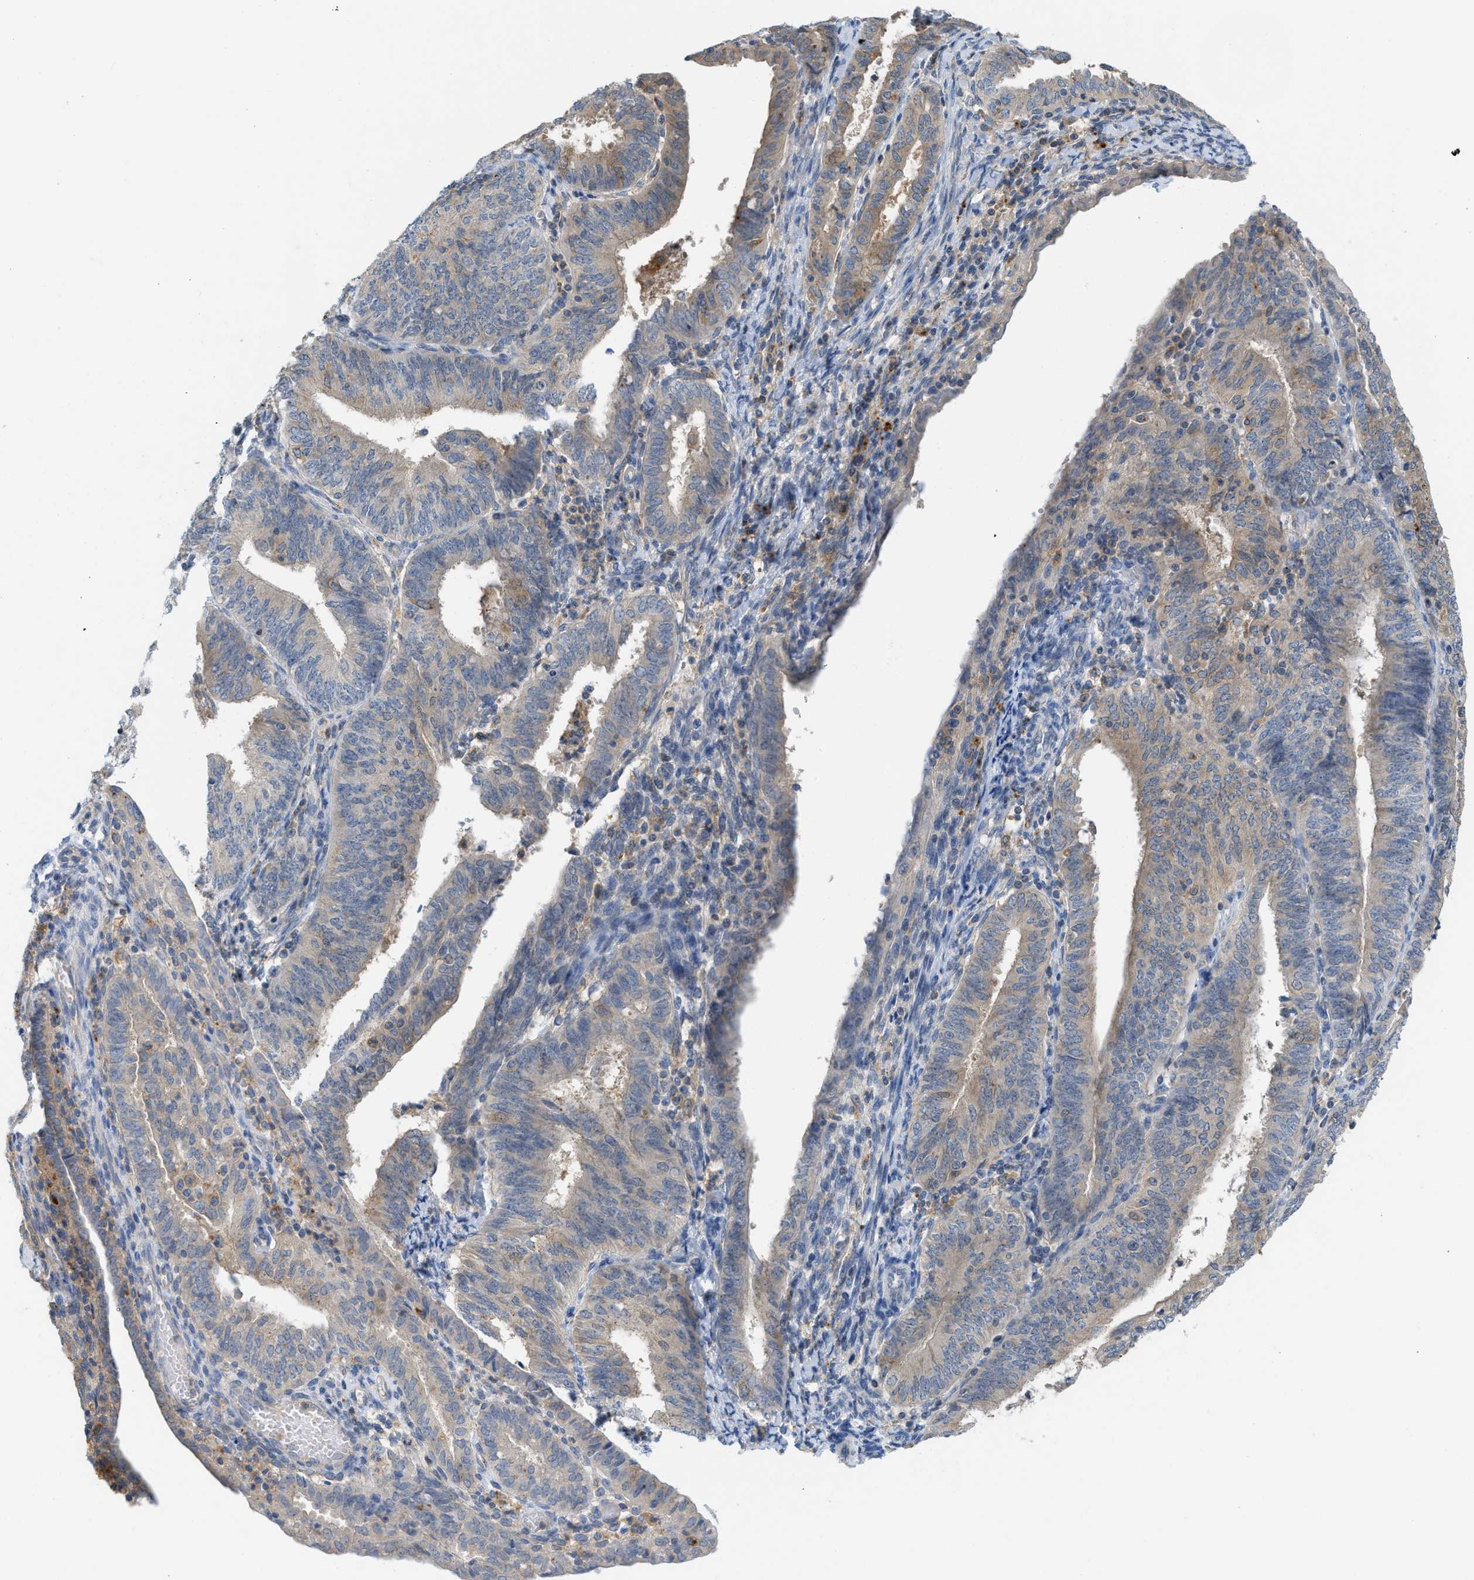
{"staining": {"intensity": "weak", "quantity": ">75%", "location": "cytoplasmic/membranous"}, "tissue": "endometrial cancer", "cell_type": "Tumor cells", "image_type": "cancer", "snomed": [{"axis": "morphology", "description": "Adenocarcinoma, NOS"}, {"axis": "topography", "description": "Endometrium"}], "caption": "Human endometrial cancer (adenocarcinoma) stained with a protein marker shows weak staining in tumor cells.", "gene": "CSTB", "patient": {"sex": "female", "age": 58}}